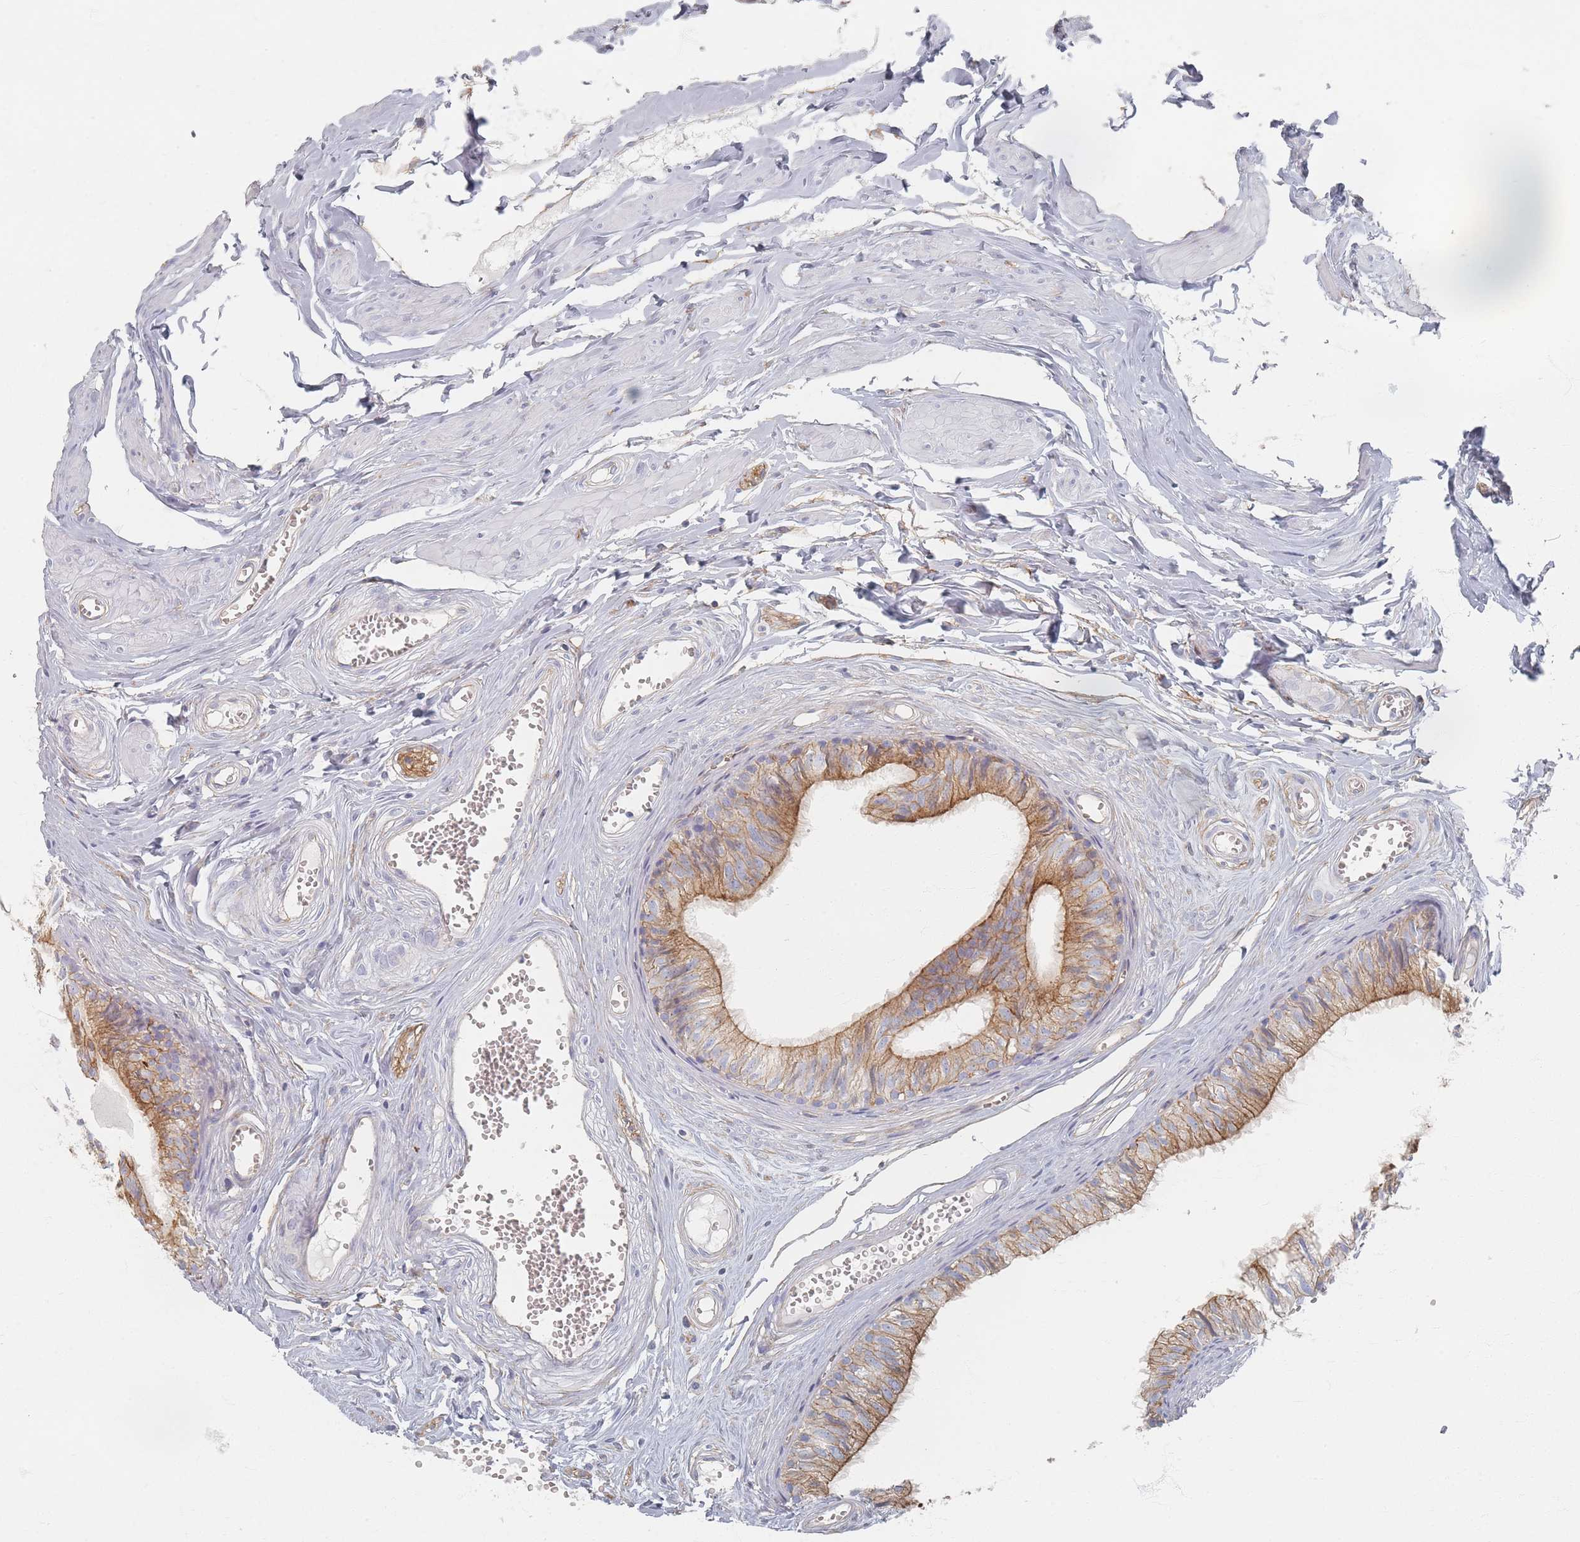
{"staining": {"intensity": "moderate", "quantity": ">75%", "location": "cytoplasmic/membranous"}, "tissue": "epididymis", "cell_type": "Glandular cells", "image_type": "normal", "snomed": [{"axis": "morphology", "description": "Normal tissue, NOS"}, {"axis": "topography", "description": "Epididymis"}], "caption": "Epididymis stained with immunohistochemistry (IHC) displays moderate cytoplasmic/membranous staining in about >75% of glandular cells.", "gene": "GNB1", "patient": {"sex": "male", "age": 36}}